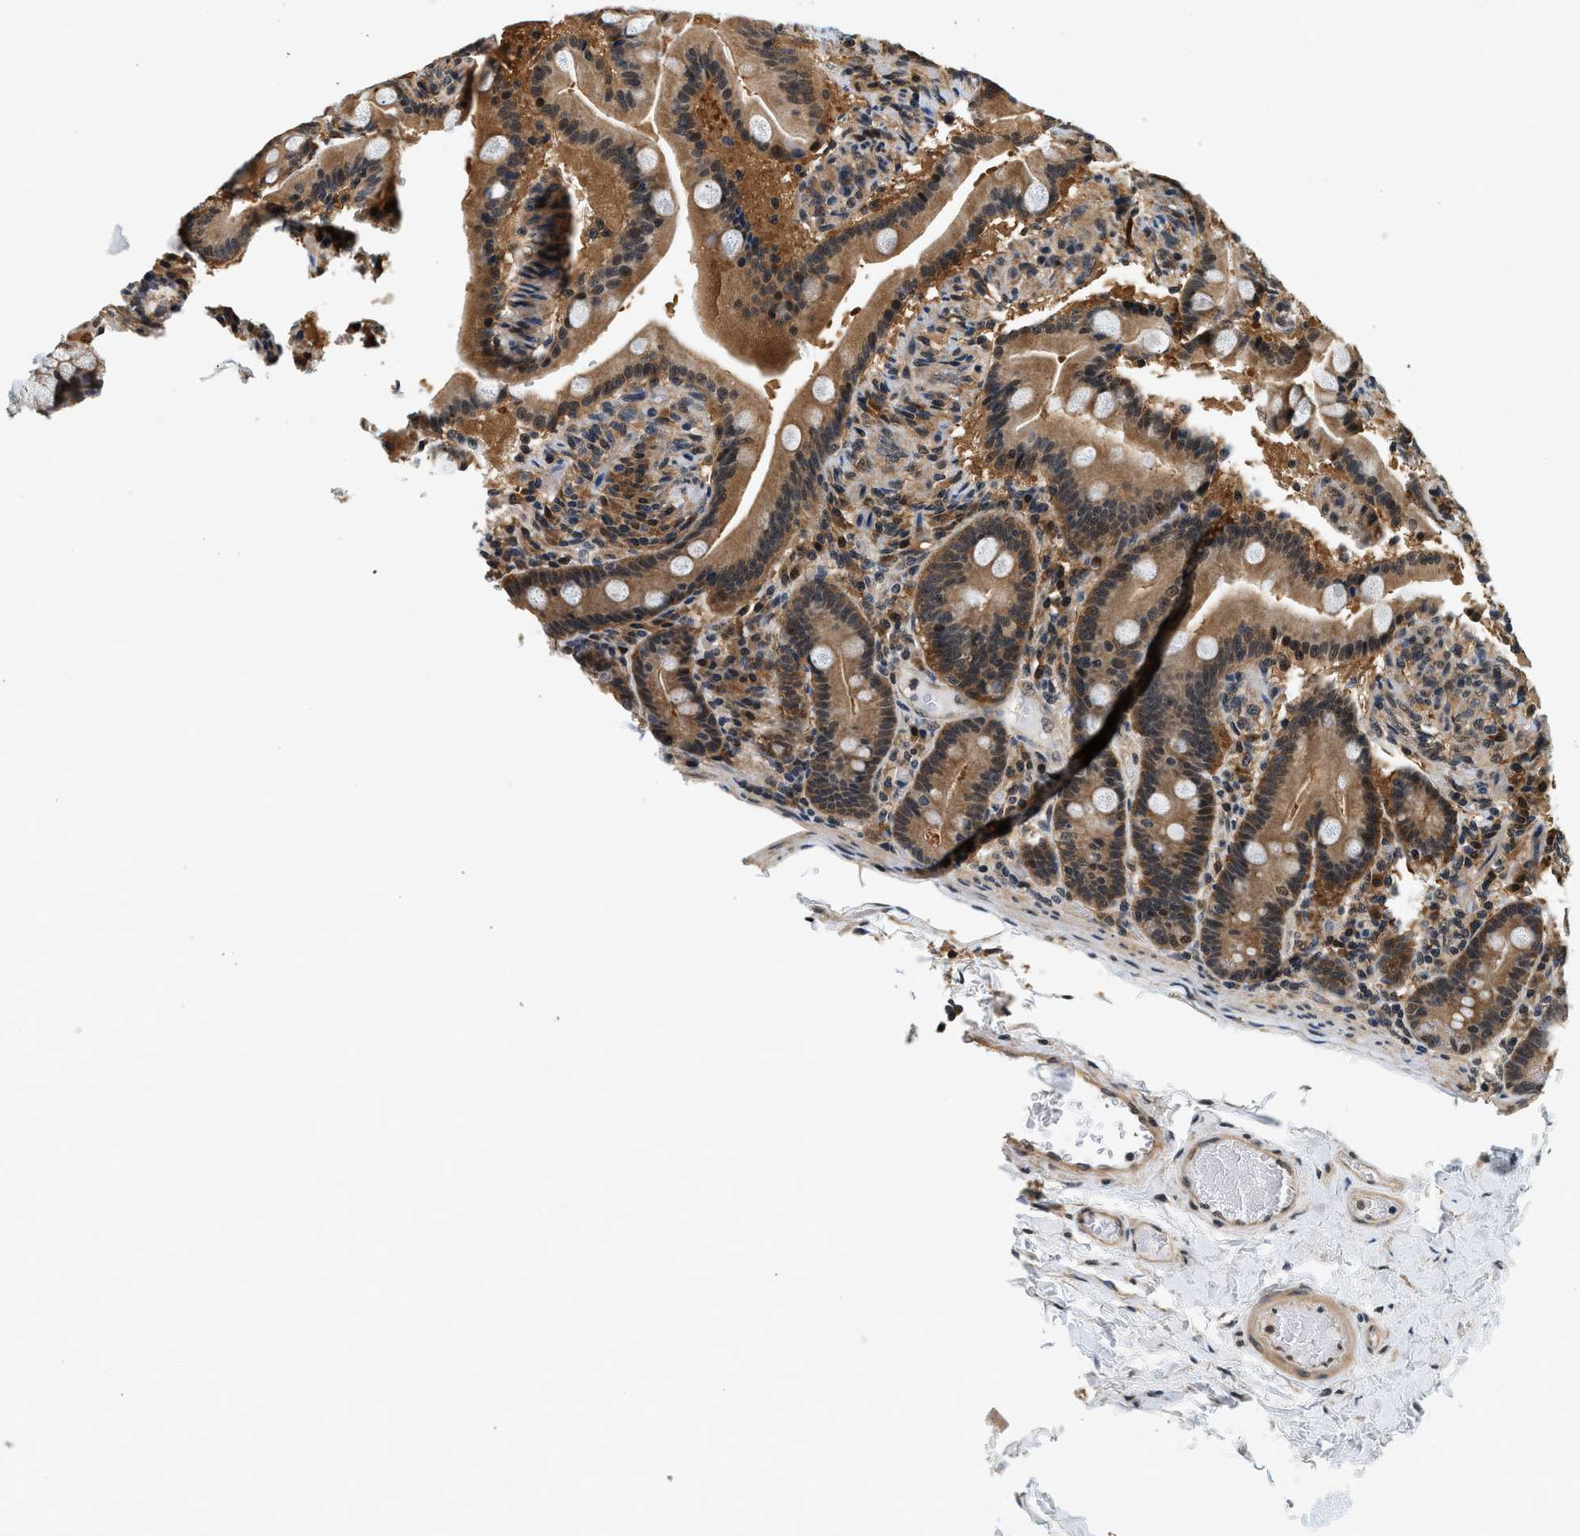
{"staining": {"intensity": "moderate", "quantity": ">75%", "location": "cytoplasmic/membranous"}, "tissue": "duodenum", "cell_type": "Glandular cells", "image_type": "normal", "snomed": [{"axis": "morphology", "description": "Normal tissue, NOS"}, {"axis": "topography", "description": "Duodenum"}], "caption": "An image of duodenum stained for a protein displays moderate cytoplasmic/membranous brown staining in glandular cells.", "gene": "PSMD3", "patient": {"sex": "male", "age": 54}}